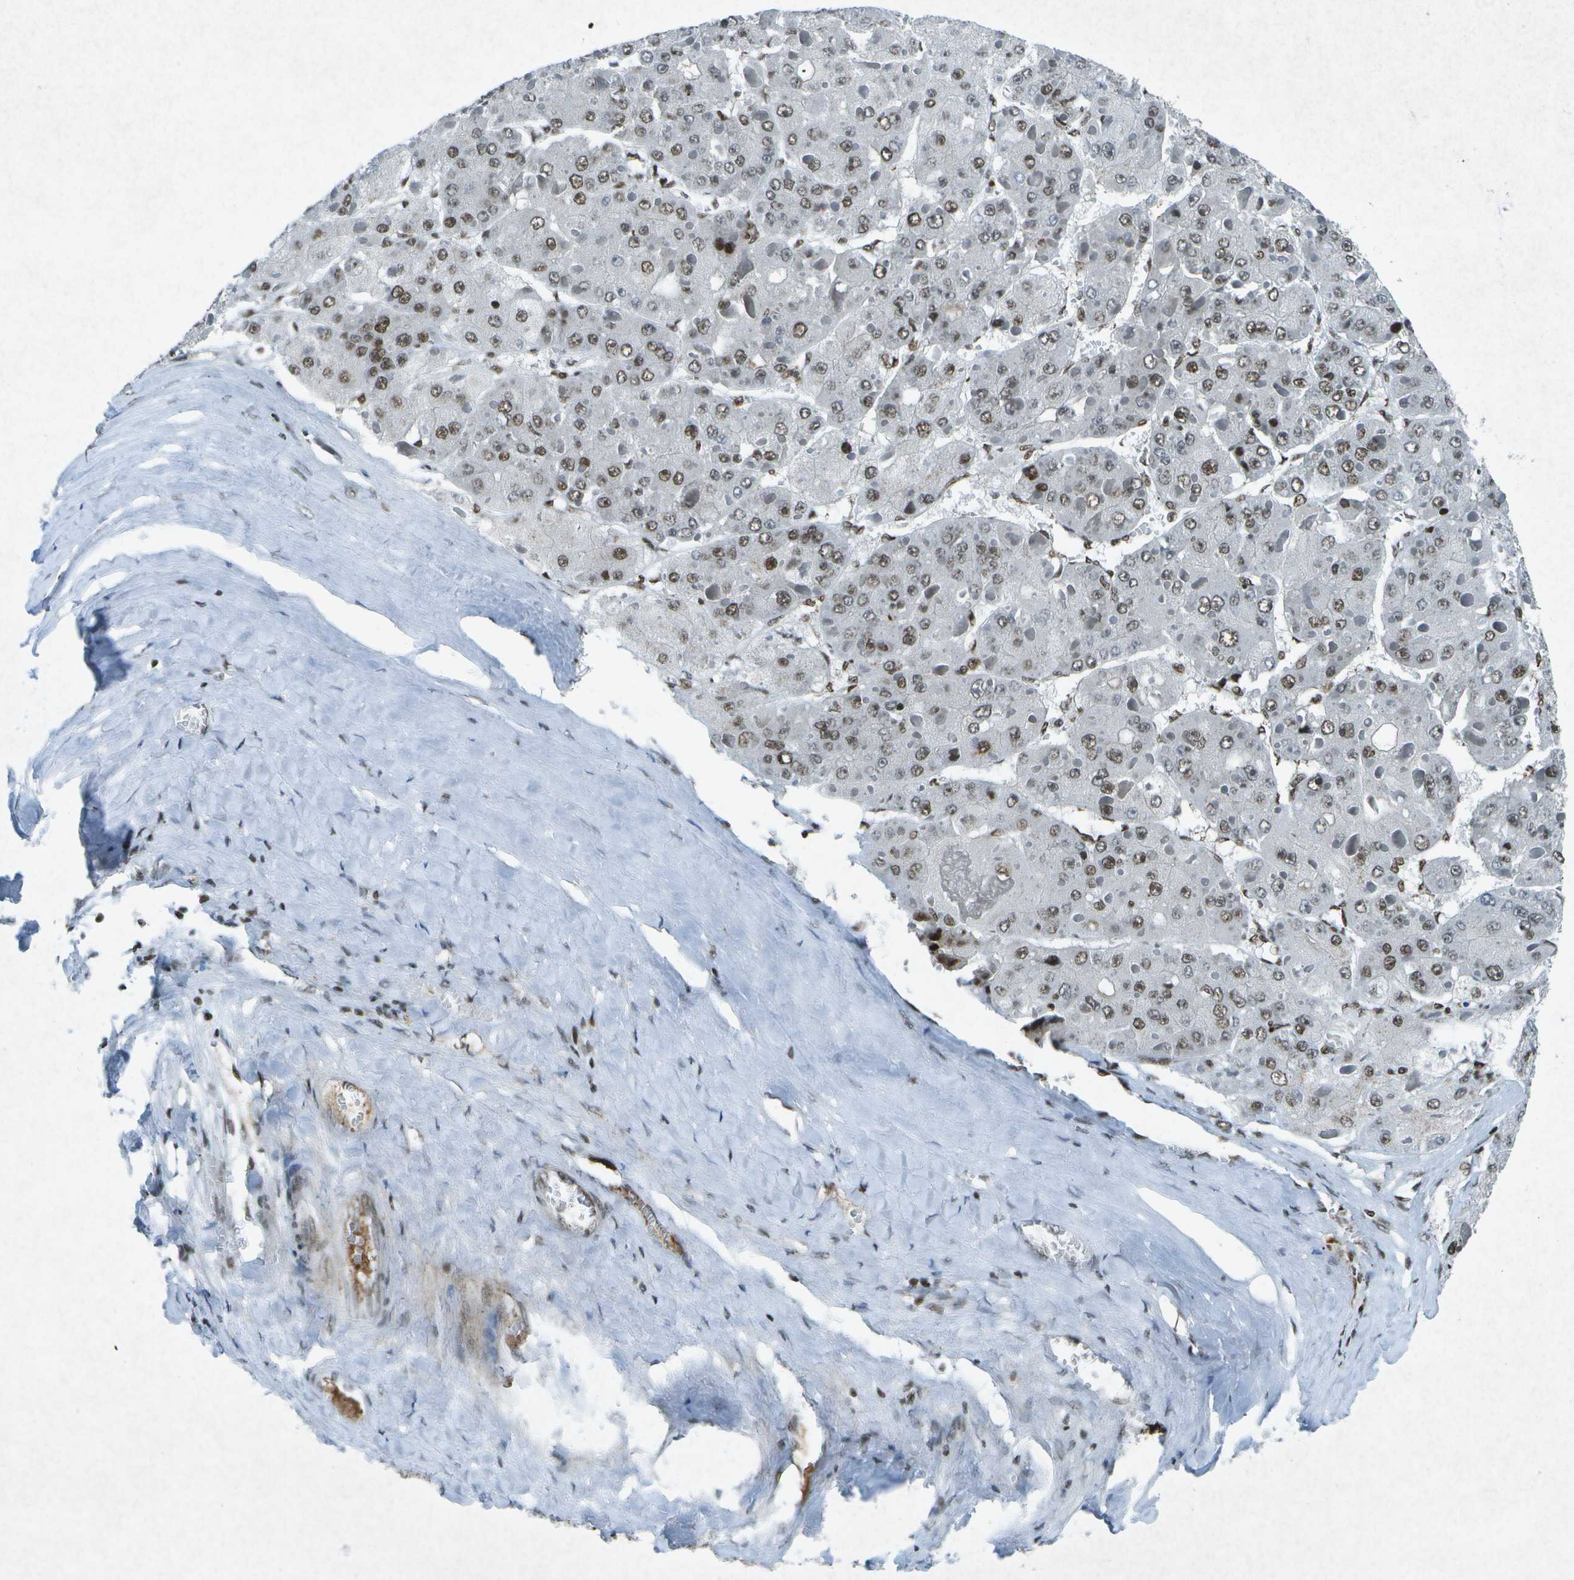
{"staining": {"intensity": "moderate", "quantity": "25%-75%", "location": "nuclear"}, "tissue": "liver cancer", "cell_type": "Tumor cells", "image_type": "cancer", "snomed": [{"axis": "morphology", "description": "Carcinoma, Hepatocellular, NOS"}, {"axis": "topography", "description": "Liver"}], "caption": "Moderate nuclear expression is appreciated in approximately 25%-75% of tumor cells in liver cancer (hepatocellular carcinoma).", "gene": "MTA2", "patient": {"sex": "female", "age": 73}}